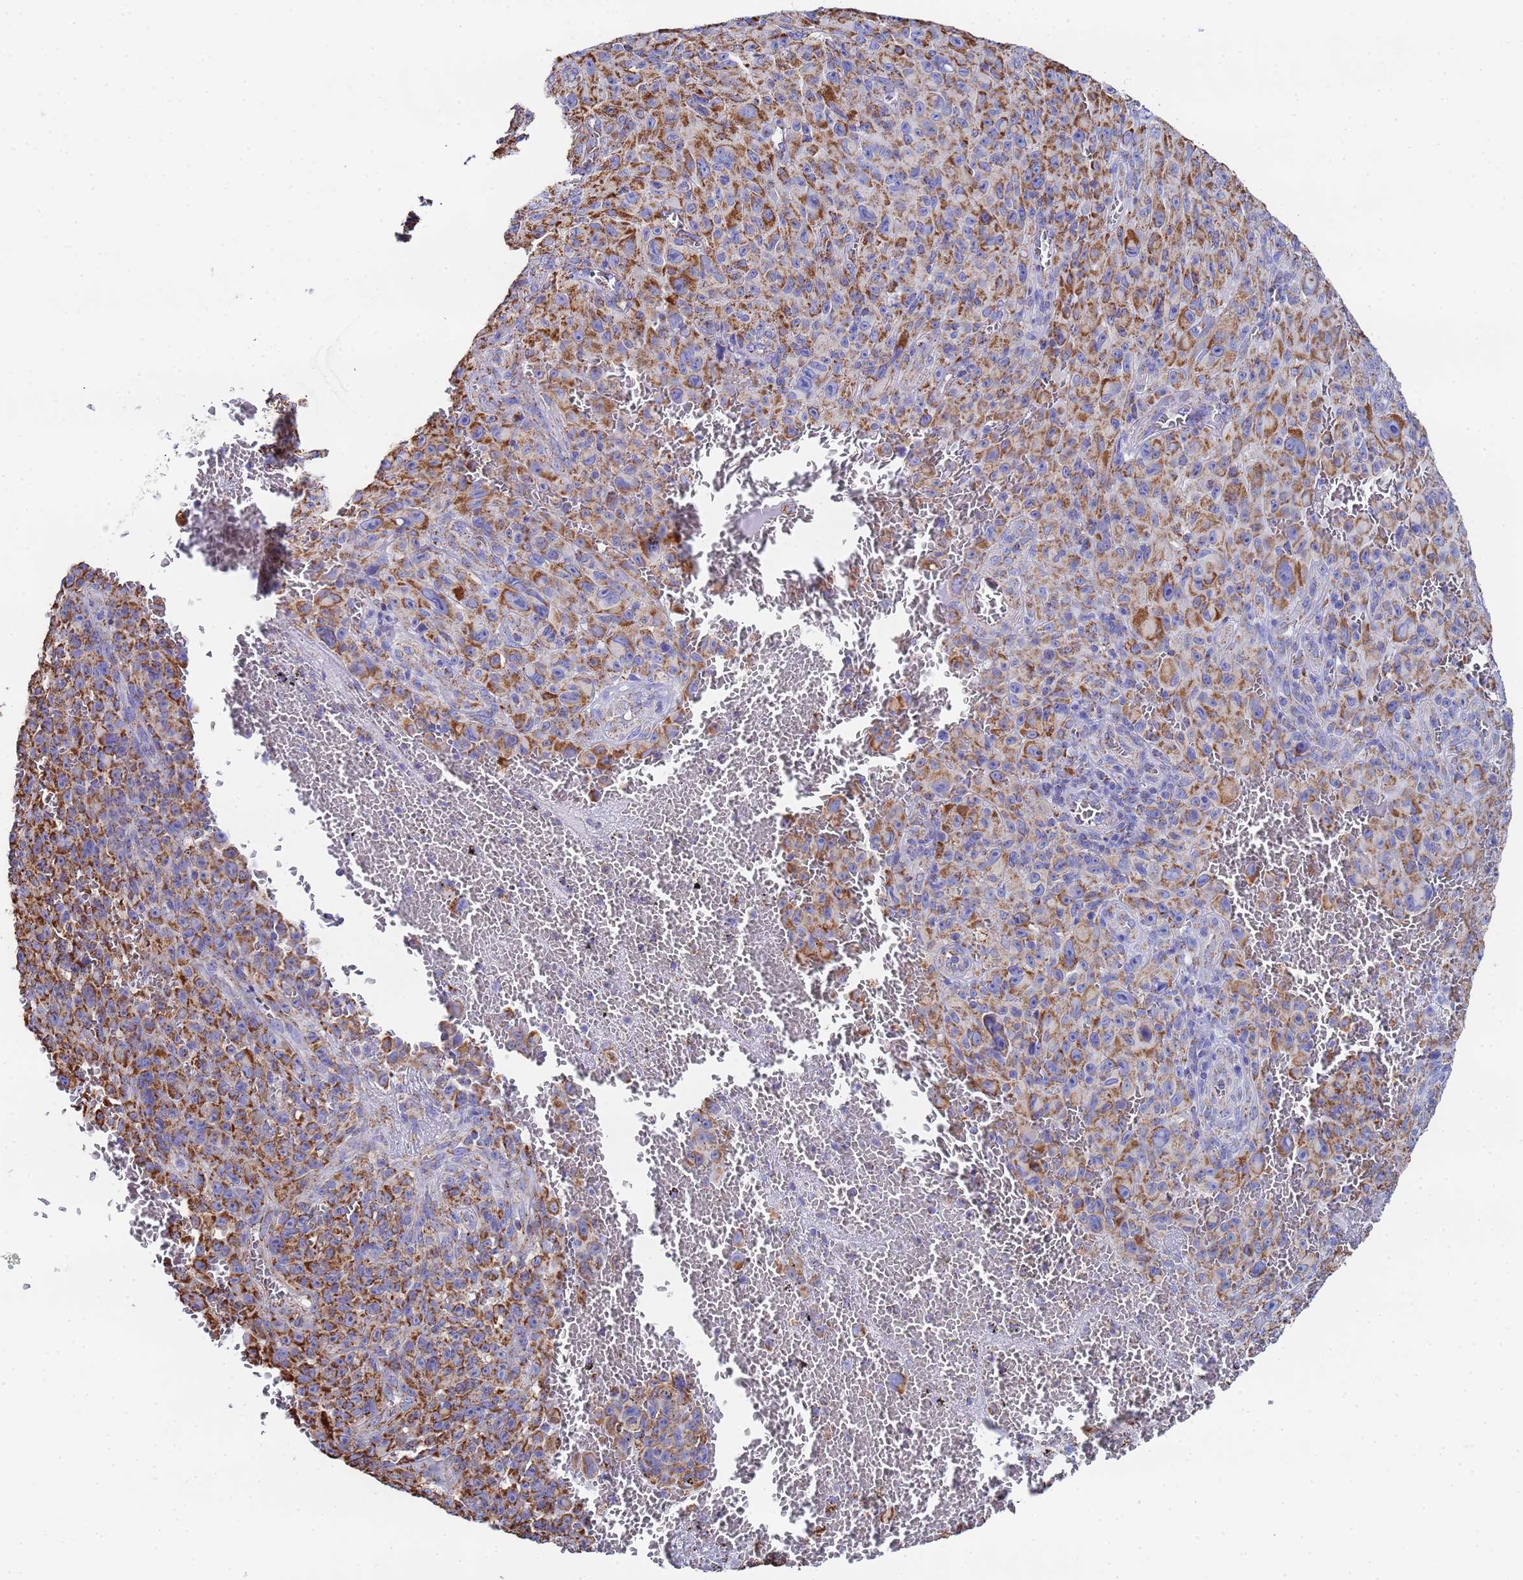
{"staining": {"intensity": "moderate", "quantity": ">75%", "location": "cytoplasmic/membranous"}, "tissue": "melanoma", "cell_type": "Tumor cells", "image_type": "cancer", "snomed": [{"axis": "morphology", "description": "Malignant melanoma, NOS"}, {"axis": "topography", "description": "Skin"}], "caption": "This photomicrograph demonstrates IHC staining of human malignant melanoma, with medium moderate cytoplasmic/membranous staining in about >75% of tumor cells.", "gene": "GLUD1", "patient": {"sex": "female", "age": 82}}